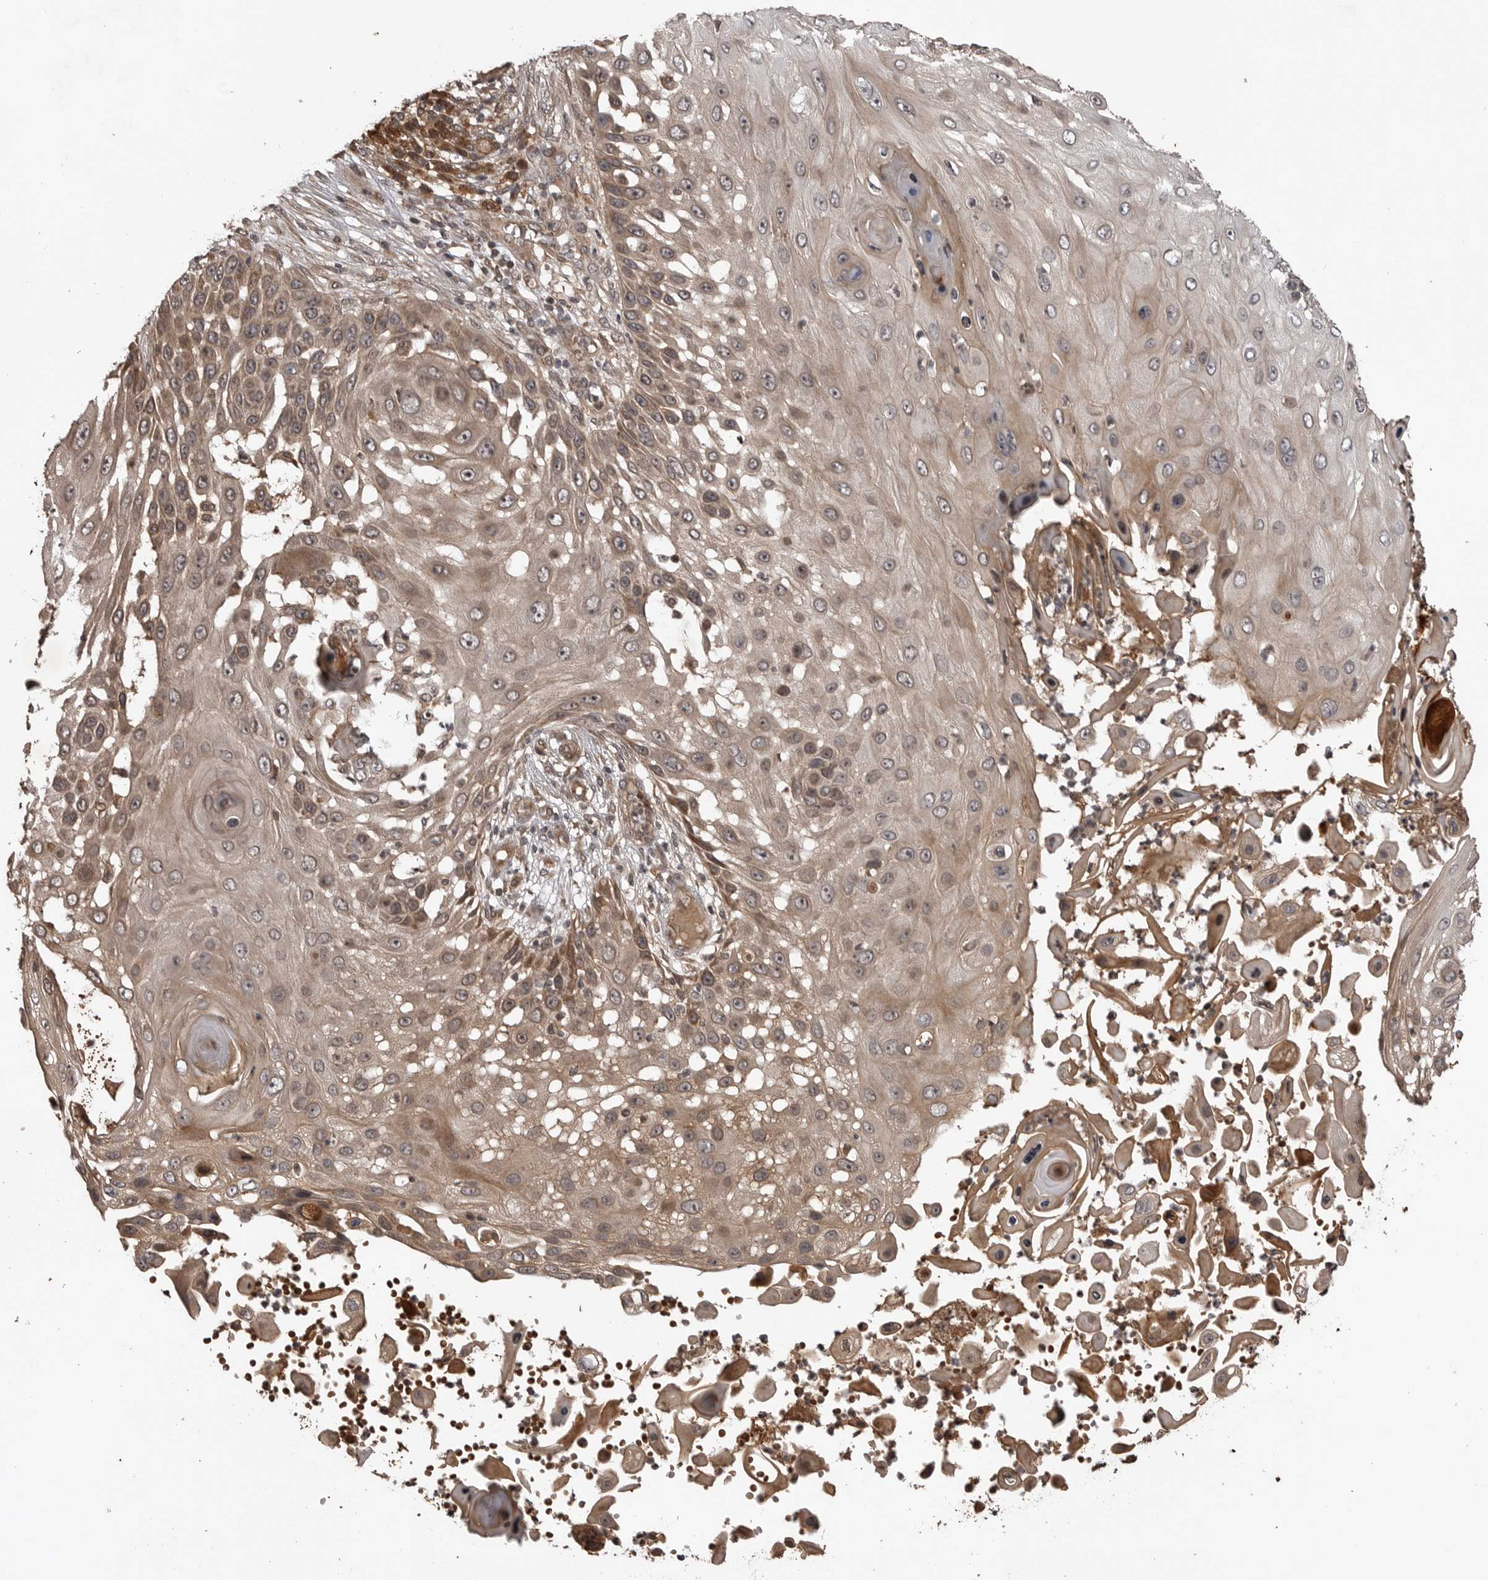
{"staining": {"intensity": "weak", "quantity": "25%-75%", "location": "cytoplasmic/membranous"}, "tissue": "skin cancer", "cell_type": "Tumor cells", "image_type": "cancer", "snomed": [{"axis": "morphology", "description": "Squamous cell carcinoma, NOS"}, {"axis": "topography", "description": "Skin"}], "caption": "This micrograph exhibits squamous cell carcinoma (skin) stained with immunohistochemistry (IHC) to label a protein in brown. The cytoplasmic/membranous of tumor cells show weak positivity for the protein. Nuclei are counter-stained blue.", "gene": "AKAP7", "patient": {"sex": "female", "age": 44}}